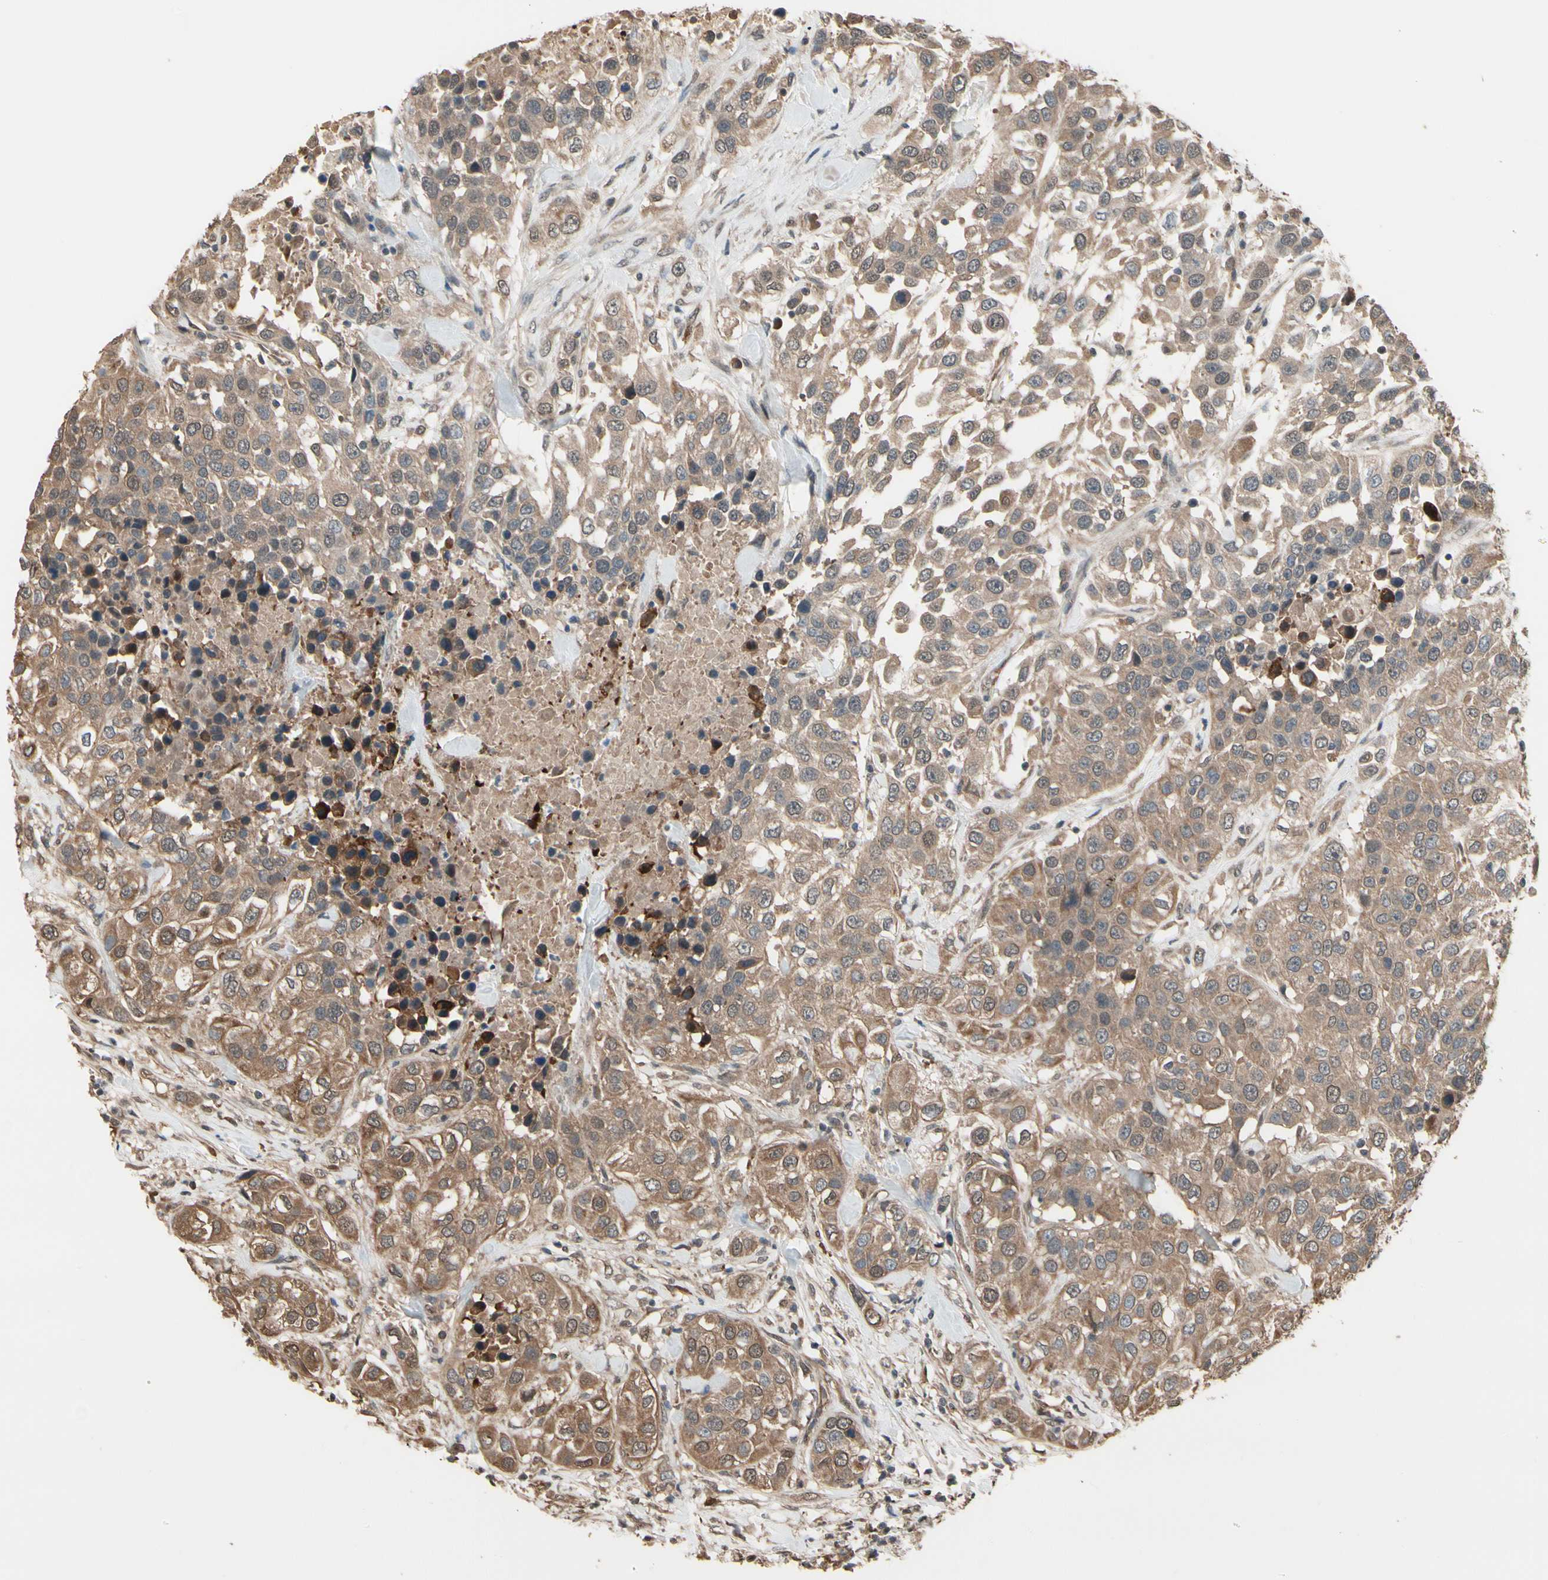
{"staining": {"intensity": "moderate", "quantity": ">75%", "location": "cytoplasmic/membranous"}, "tissue": "urothelial cancer", "cell_type": "Tumor cells", "image_type": "cancer", "snomed": [{"axis": "morphology", "description": "Urothelial carcinoma, High grade"}, {"axis": "topography", "description": "Urinary bladder"}], "caption": "Urothelial carcinoma (high-grade) stained with a protein marker shows moderate staining in tumor cells.", "gene": "PNPLA7", "patient": {"sex": "female", "age": 80}}